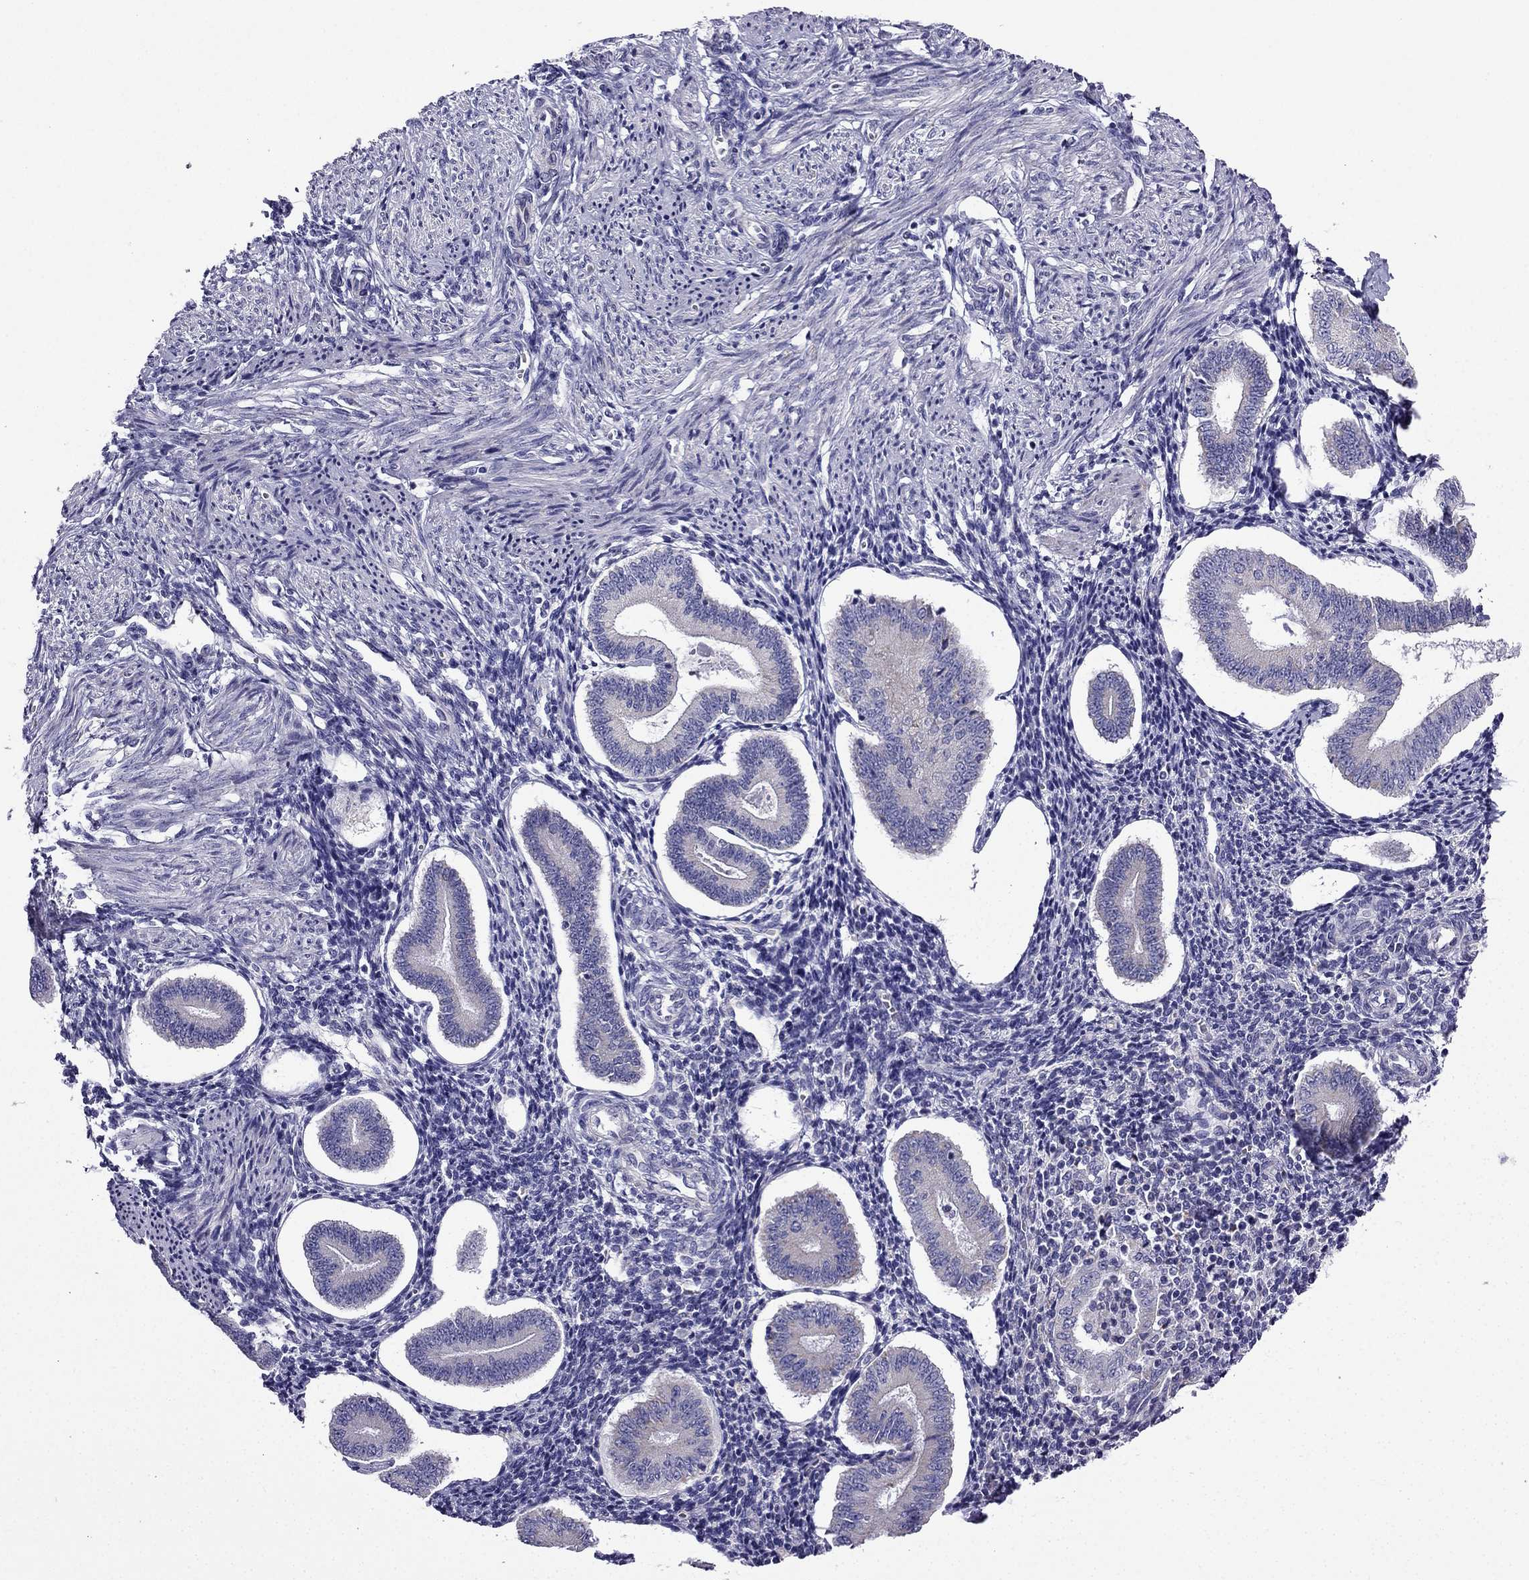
{"staining": {"intensity": "negative", "quantity": "none", "location": "none"}, "tissue": "endometrium", "cell_type": "Cells in endometrial stroma", "image_type": "normal", "snomed": [{"axis": "morphology", "description": "Normal tissue, NOS"}, {"axis": "topography", "description": "Endometrium"}], "caption": "The photomicrograph displays no staining of cells in endometrial stroma in normal endometrium. (DAB (3,3'-diaminobenzidine) immunohistochemistry (IHC), high magnification).", "gene": "KIF5A", "patient": {"sex": "female", "age": 40}}